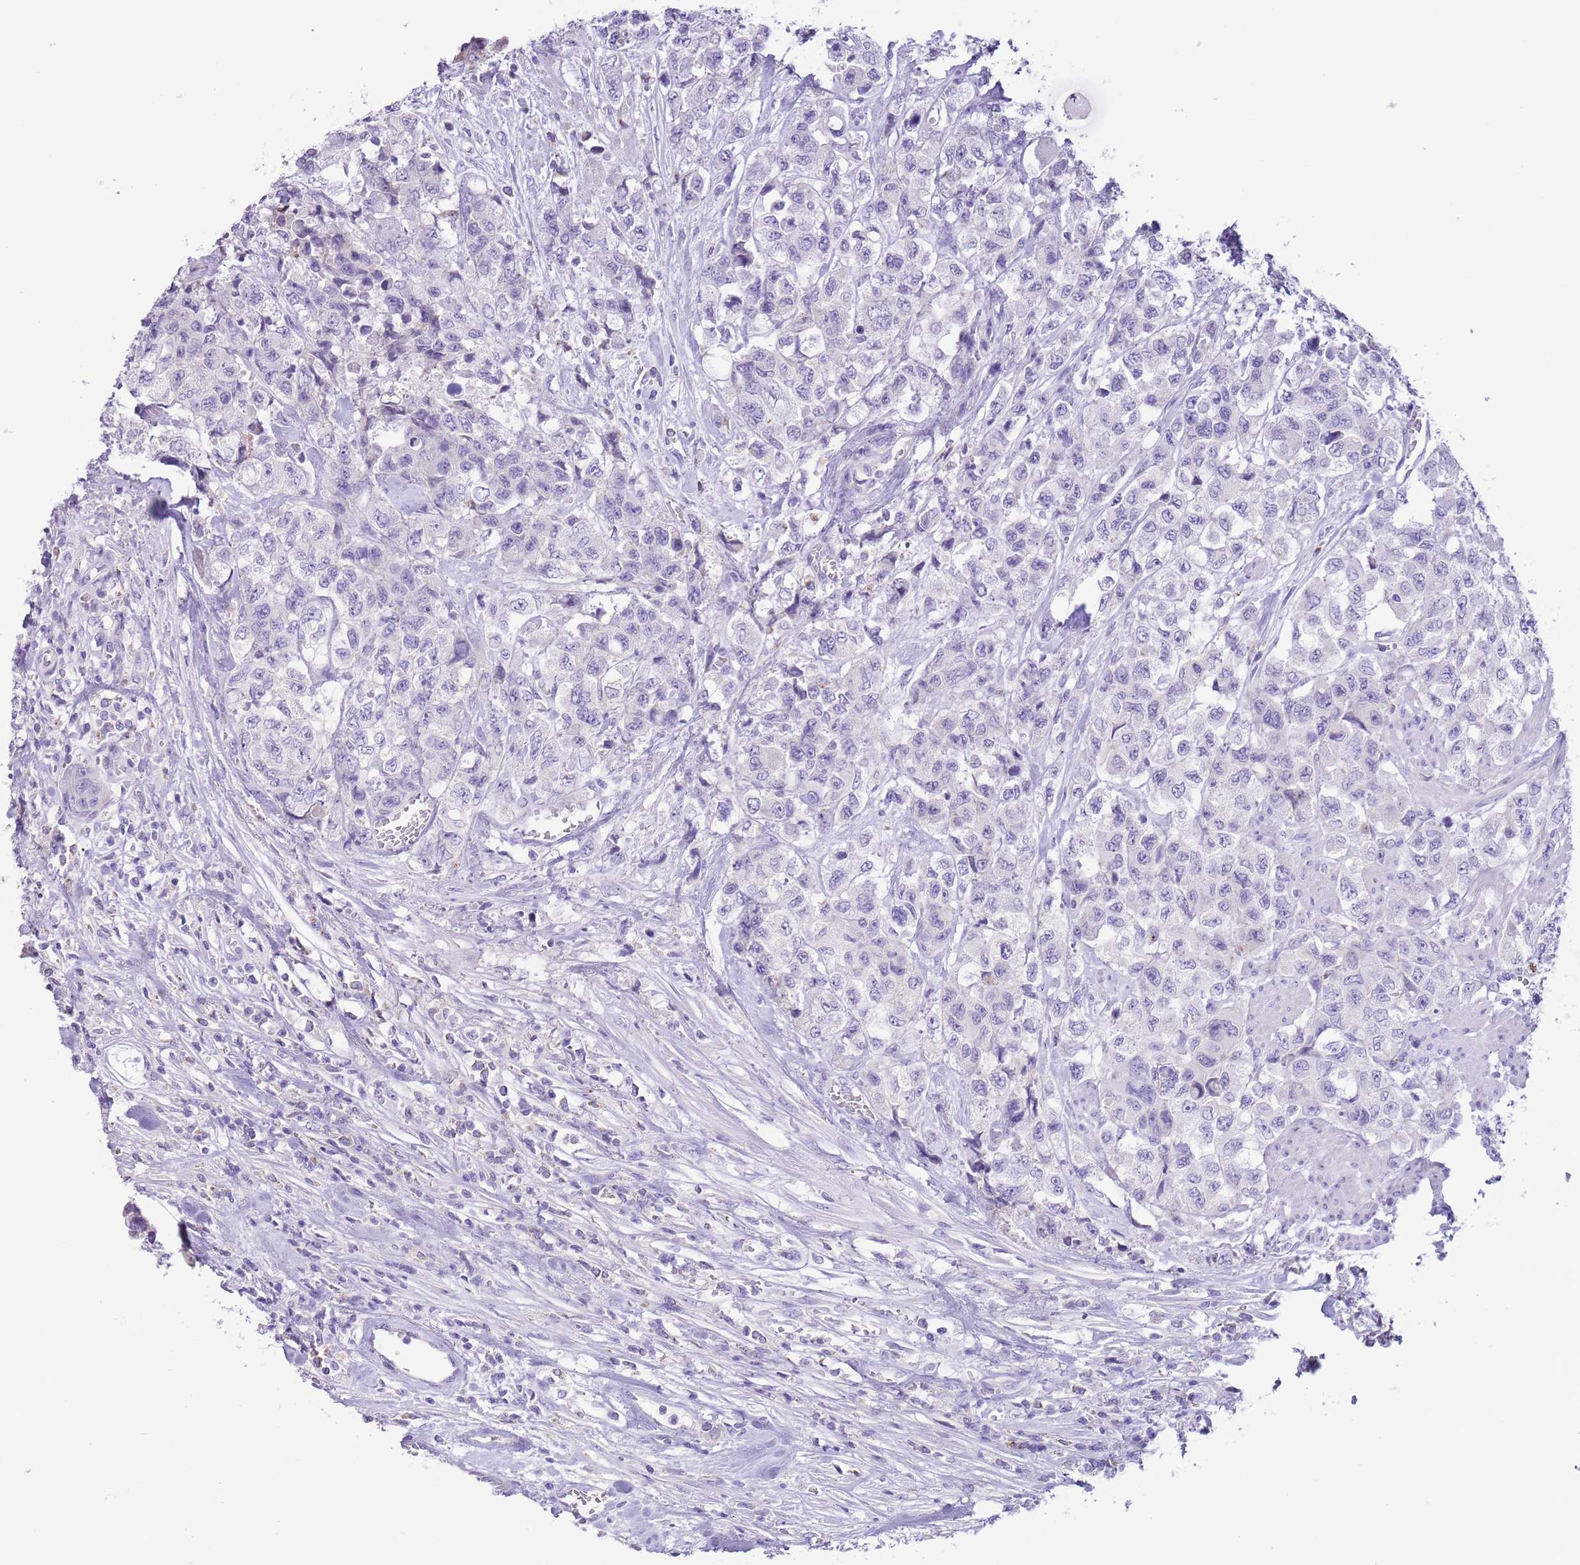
{"staining": {"intensity": "negative", "quantity": "none", "location": "none"}, "tissue": "urothelial cancer", "cell_type": "Tumor cells", "image_type": "cancer", "snomed": [{"axis": "morphology", "description": "Urothelial carcinoma, High grade"}, {"axis": "topography", "description": "Urinary bladder"}], "caption": "A high-resolution photomicrograph shows IHC staining of urothelial cancer, which demonstrates no significant expression in tumor cells. The staining is performed using DAB brown chromogen with nuclei counter-stained in using hematoxylin.", "gene": "ZNF697", "patient": {"sex": "female", "age": 78}}